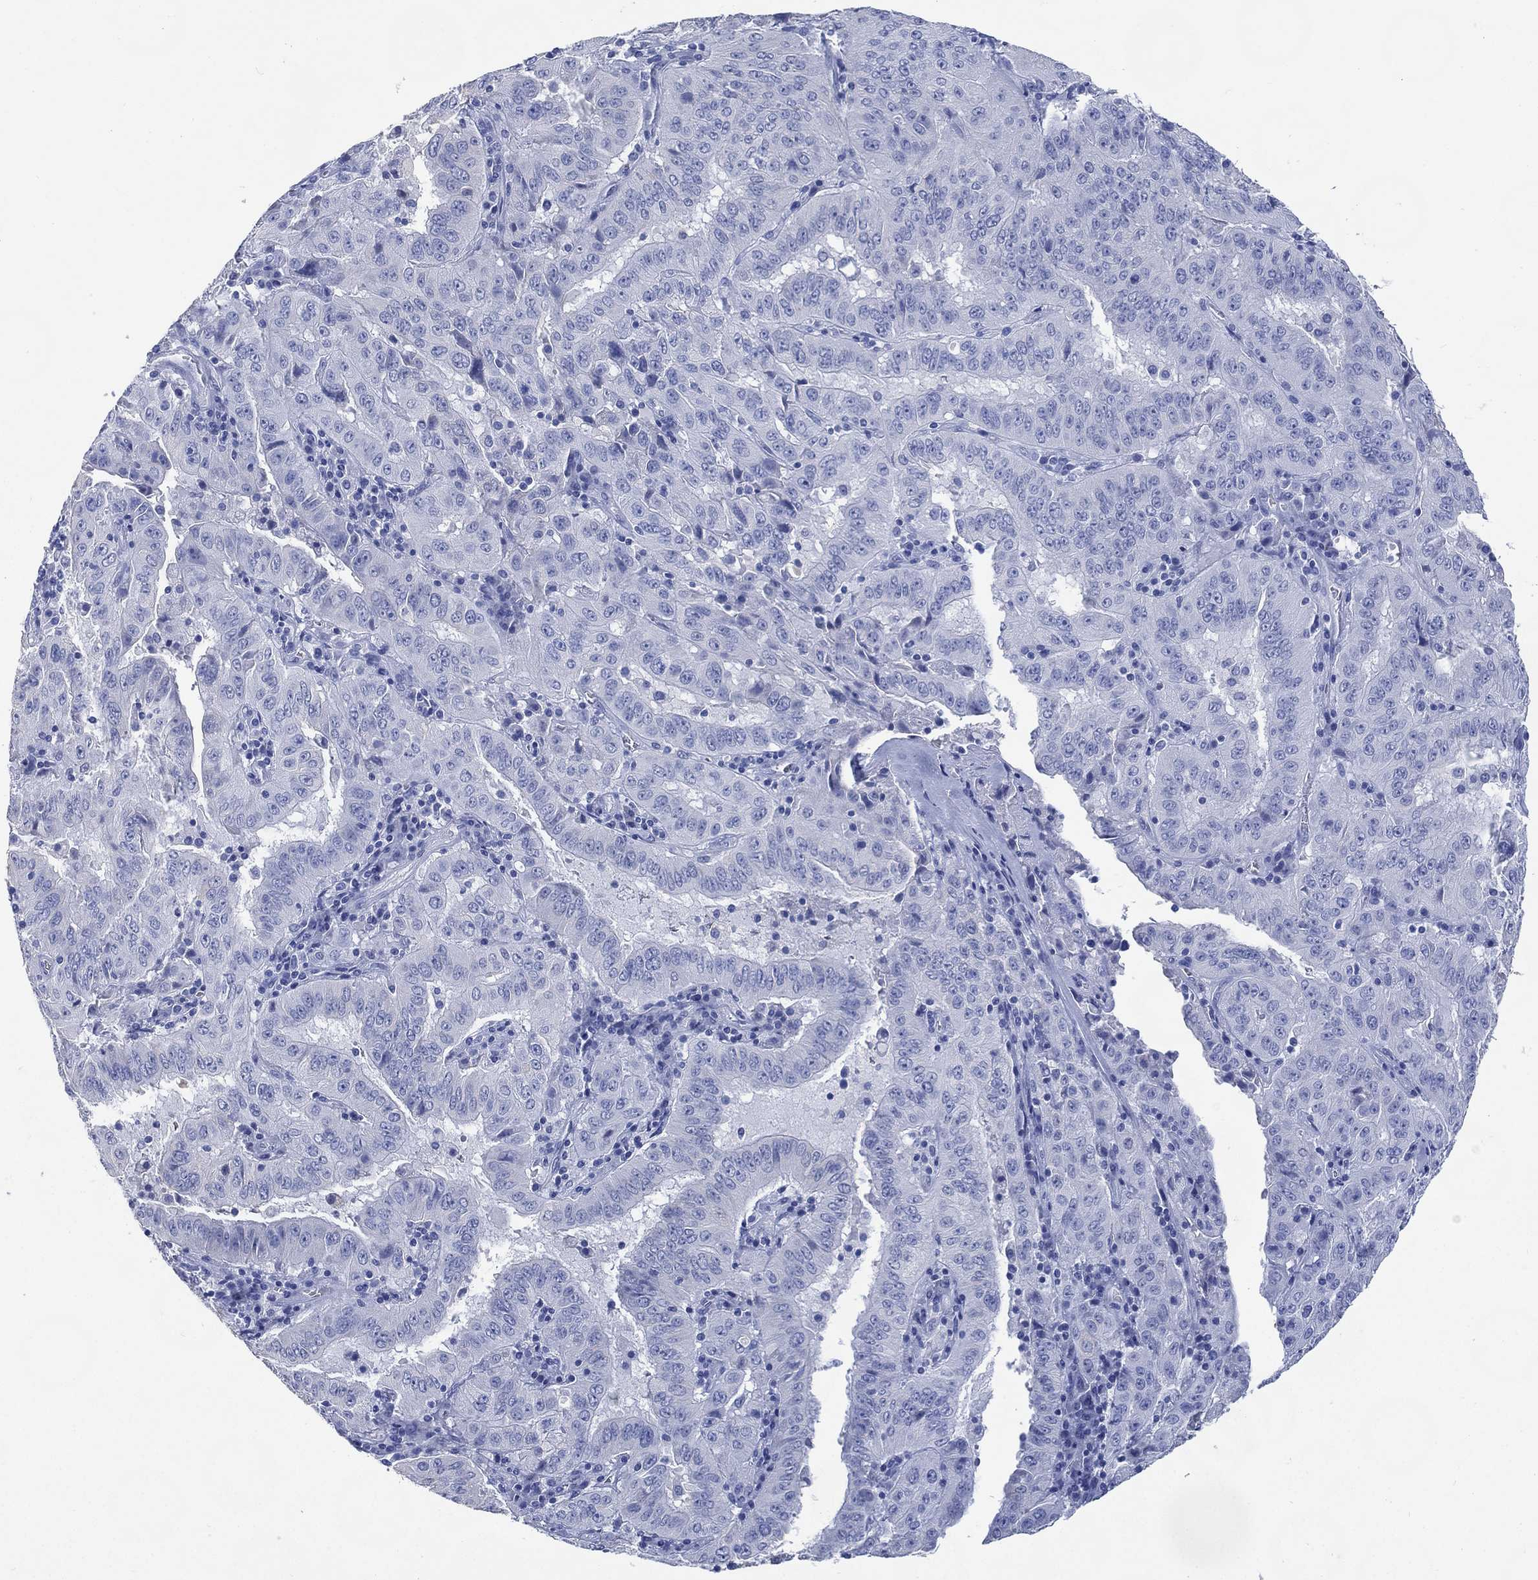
{"staining": {"intensity": "negative", "quantity": "none", "location": "none"}, "tissue": "pancreatic cancer", "cell_type": "Tumor cells", "image_type": "cancer", "snomed": [{"axis": "morphology", "description": "Adenocarcinoma, NOS"}, {"axis": "topography", "description": "Pancreas"}], "caption": "High magnification brightfield microscopy of pancreatic cancer stained with DAB (brown) and counterstained with hematoxylin (blue): tumor cells show no significant staining.", "gene": "FMO1", "patient": {"sex": "male", "age": 63}}